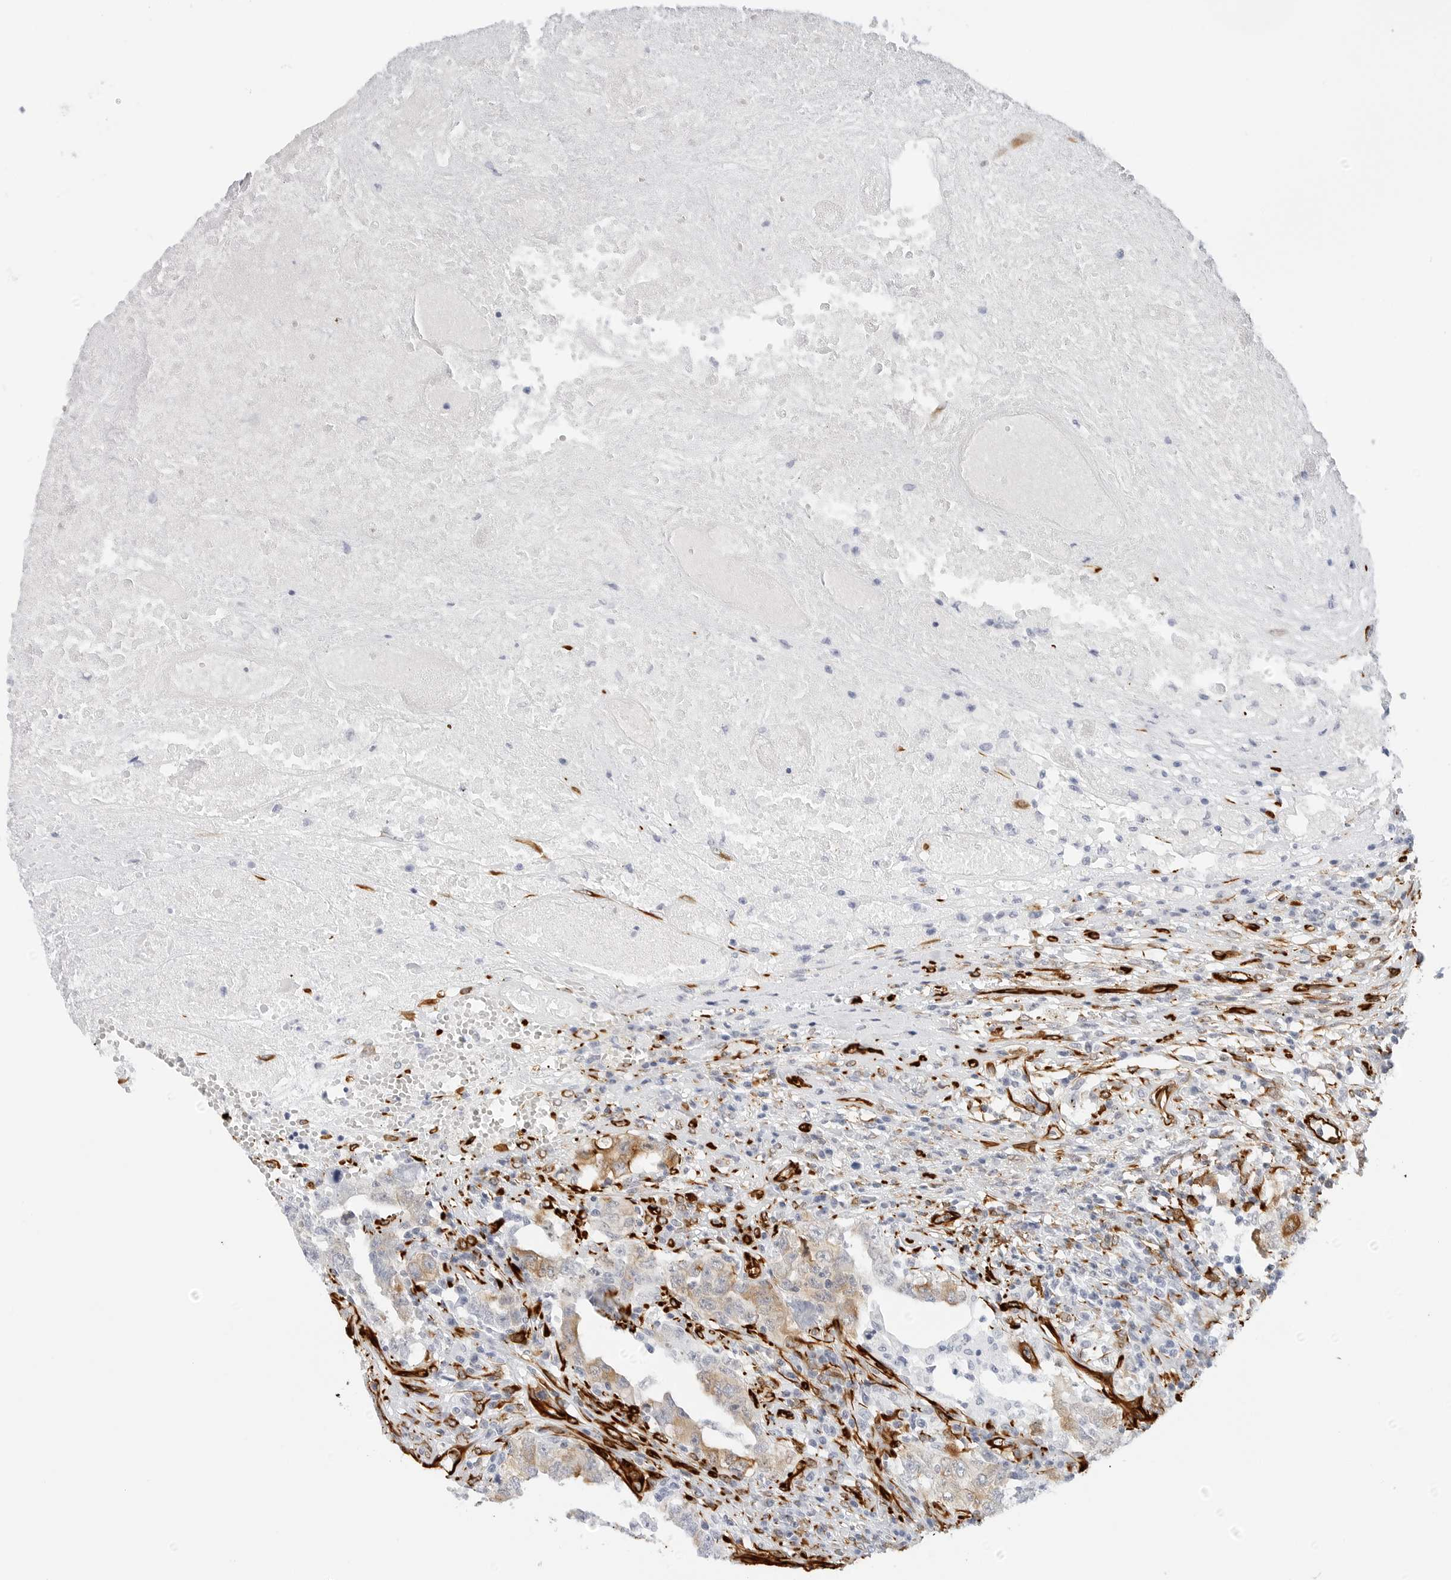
{"staining": {"intensity": "moderate", "quantity": "<25%", "location": "cytoplasmic/membranous"}, "tissue": "testis cancer", "cell_type": "Tumor cells", "image_type": "cancer", "snomed": [{"axis": "morphology", "description": "Carcinoma, Embryonal, NOS"}, {"axis": "topography", "description": "Testis"}], "caption": "A high-resolution image shows IHC staining of embryonal carcinoma (testis), which demonstrates moderate cytoplasmic/membranous positivity in approximately <25% of tumor cells.", "gene": "NES", "patient": {"sex": "male", "age": 26}}